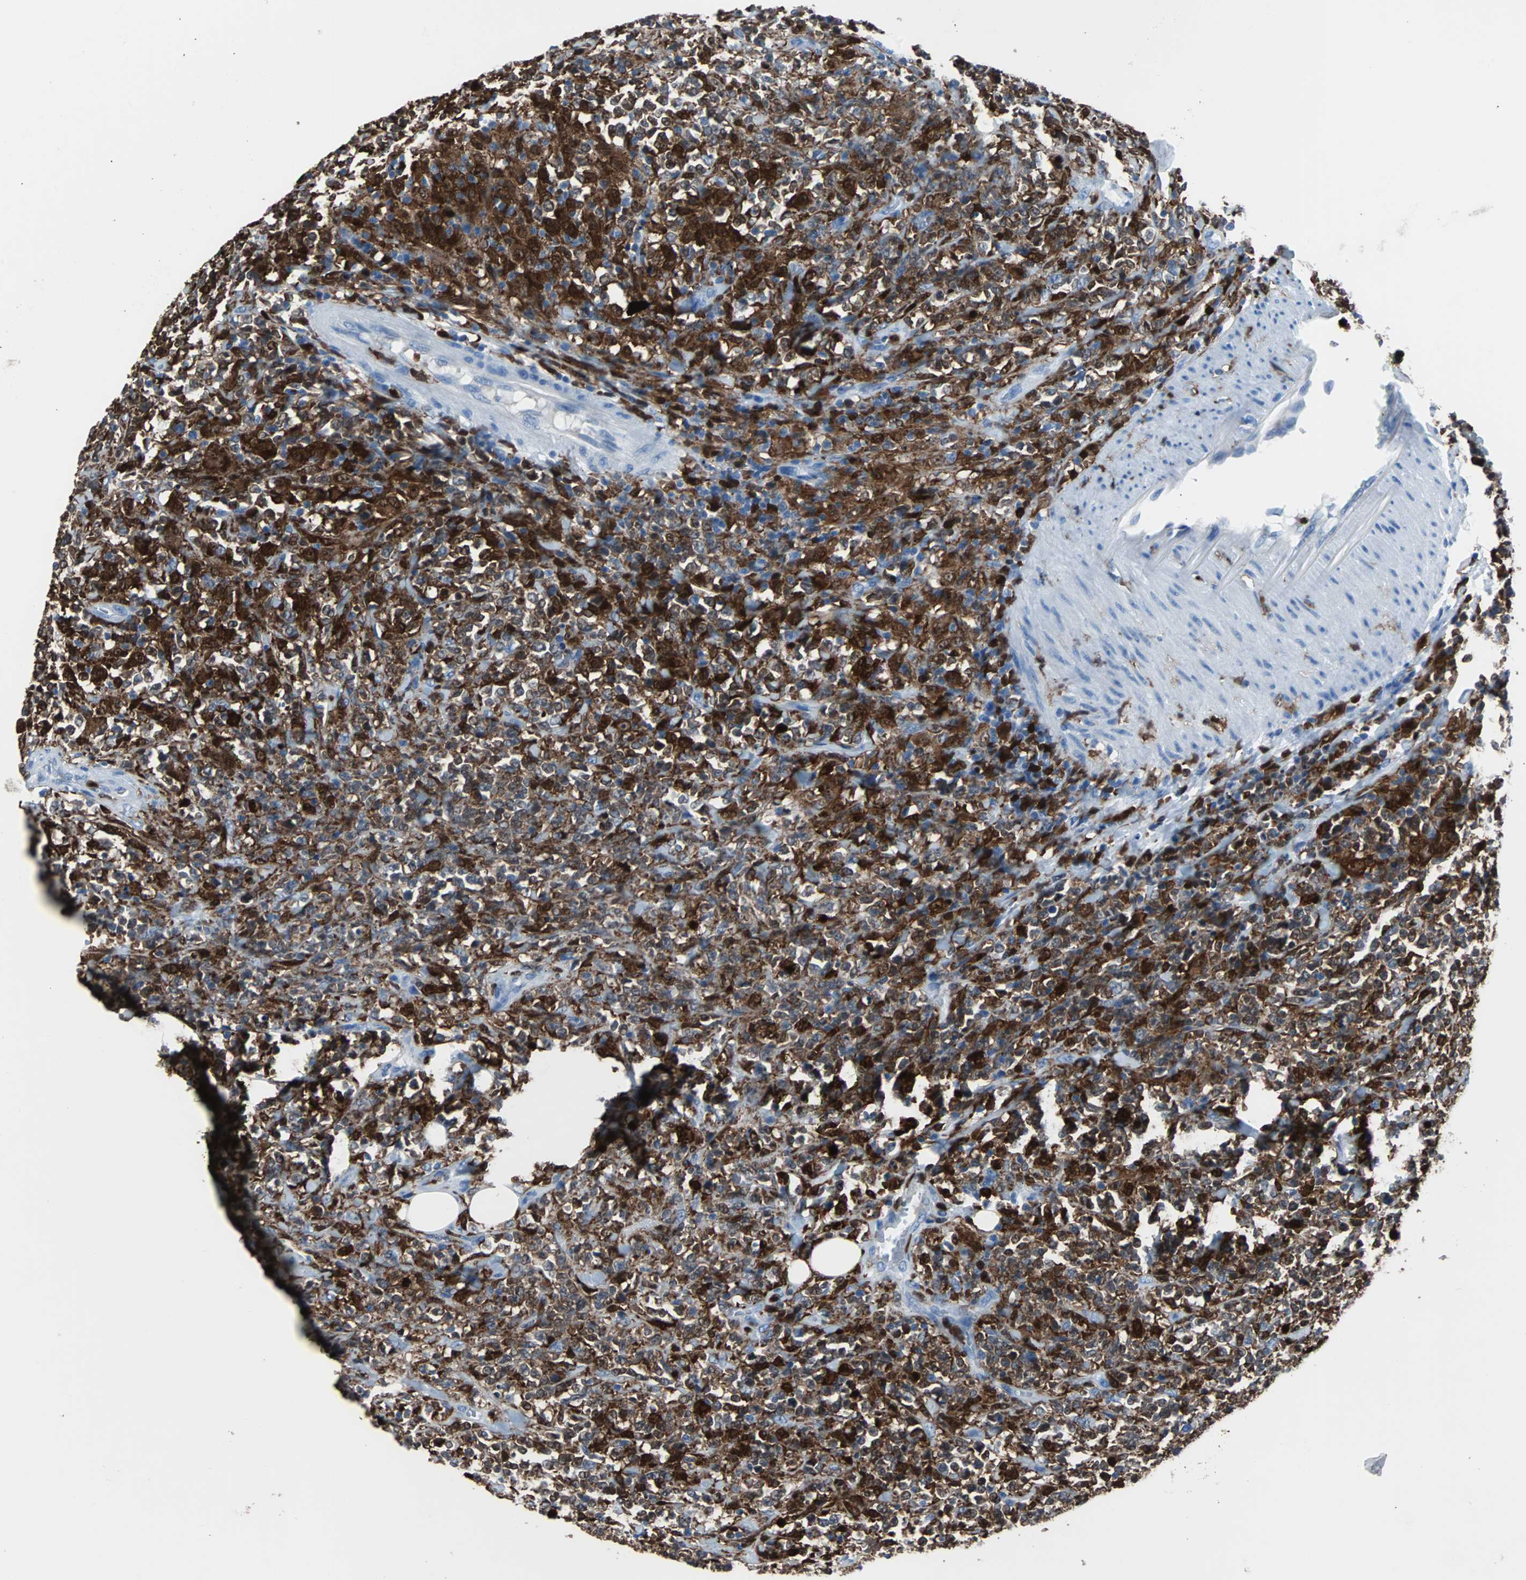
{"staining": {"intensity": "moderate", "quantity": ">75%", "location": "cytoplasmic/membranous"}, "tissue": "lymphoma", "cell_type": "Tumor cells", "image_type": "cancer", "snomed": [{"axis": "morphology", "description": "Malignant lymphoma, non-Hodgkin's type, High grade"}, {"axis": "topography", "description": "Soft tissue"}], "caption": "Moderate cytoplasmic/membranous expression for a protein is identified in about >75% of tumor cells of lymphoma using immunohistochemistry.", "gene": "SYK", "patient": {"sex": "male", "age": 18}}